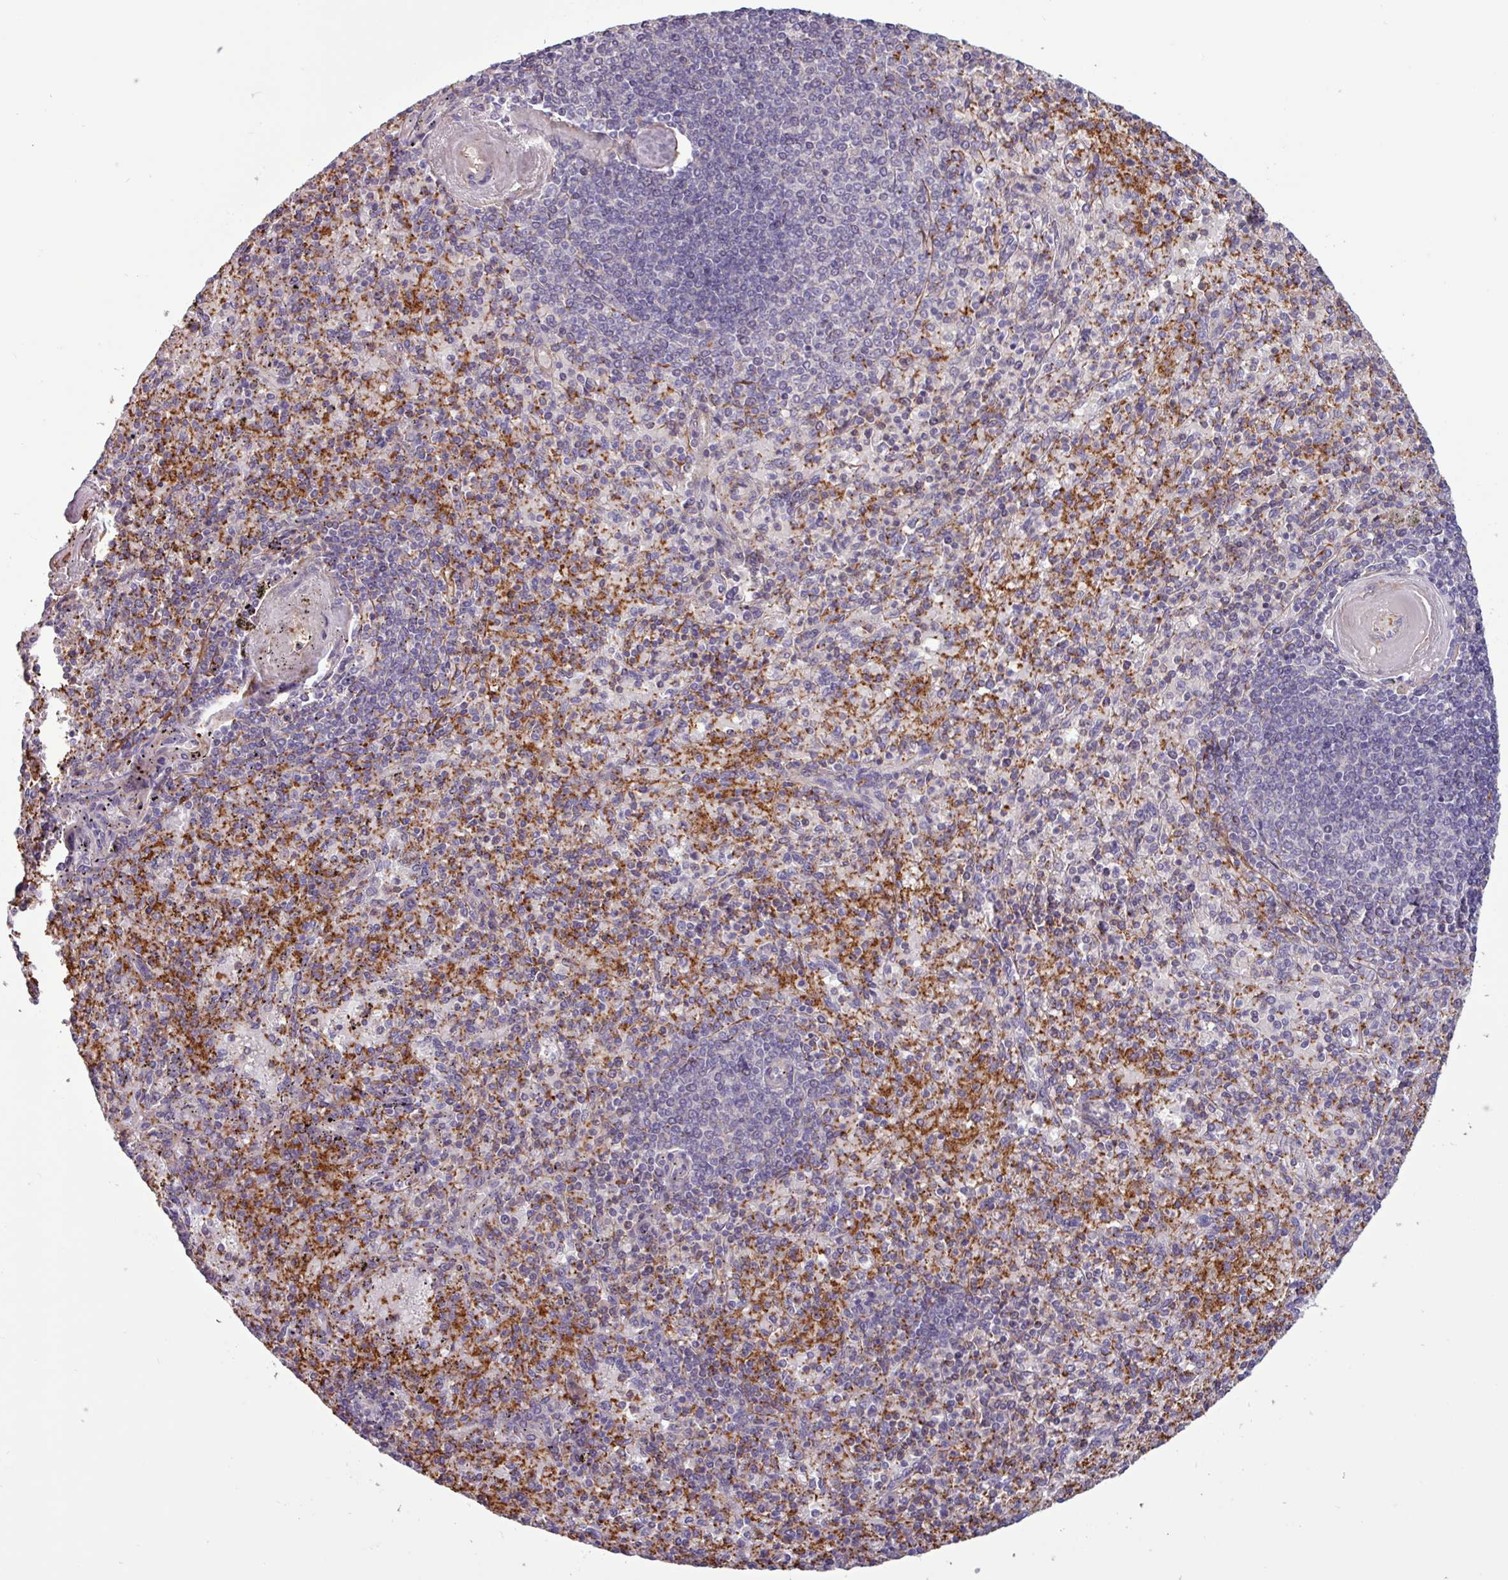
{"staining": {"intensity": "negative", "quantity": "none", "location": "none"}, "tissue": "spleen", "cell_type": "Cells in red pulp", "image_type": "normal", "snomed": [{"axis": "morphology", "description": "Normal tissue, NOS"}, {"axis": "topography", "description": "Spleen"}], "caption": "Immunohistochemistry (IHC) of benign spleen shows no staining in cells in red pulp.", "gene": "PCED1A", "patient": {"sex": "male", "age": 82}}